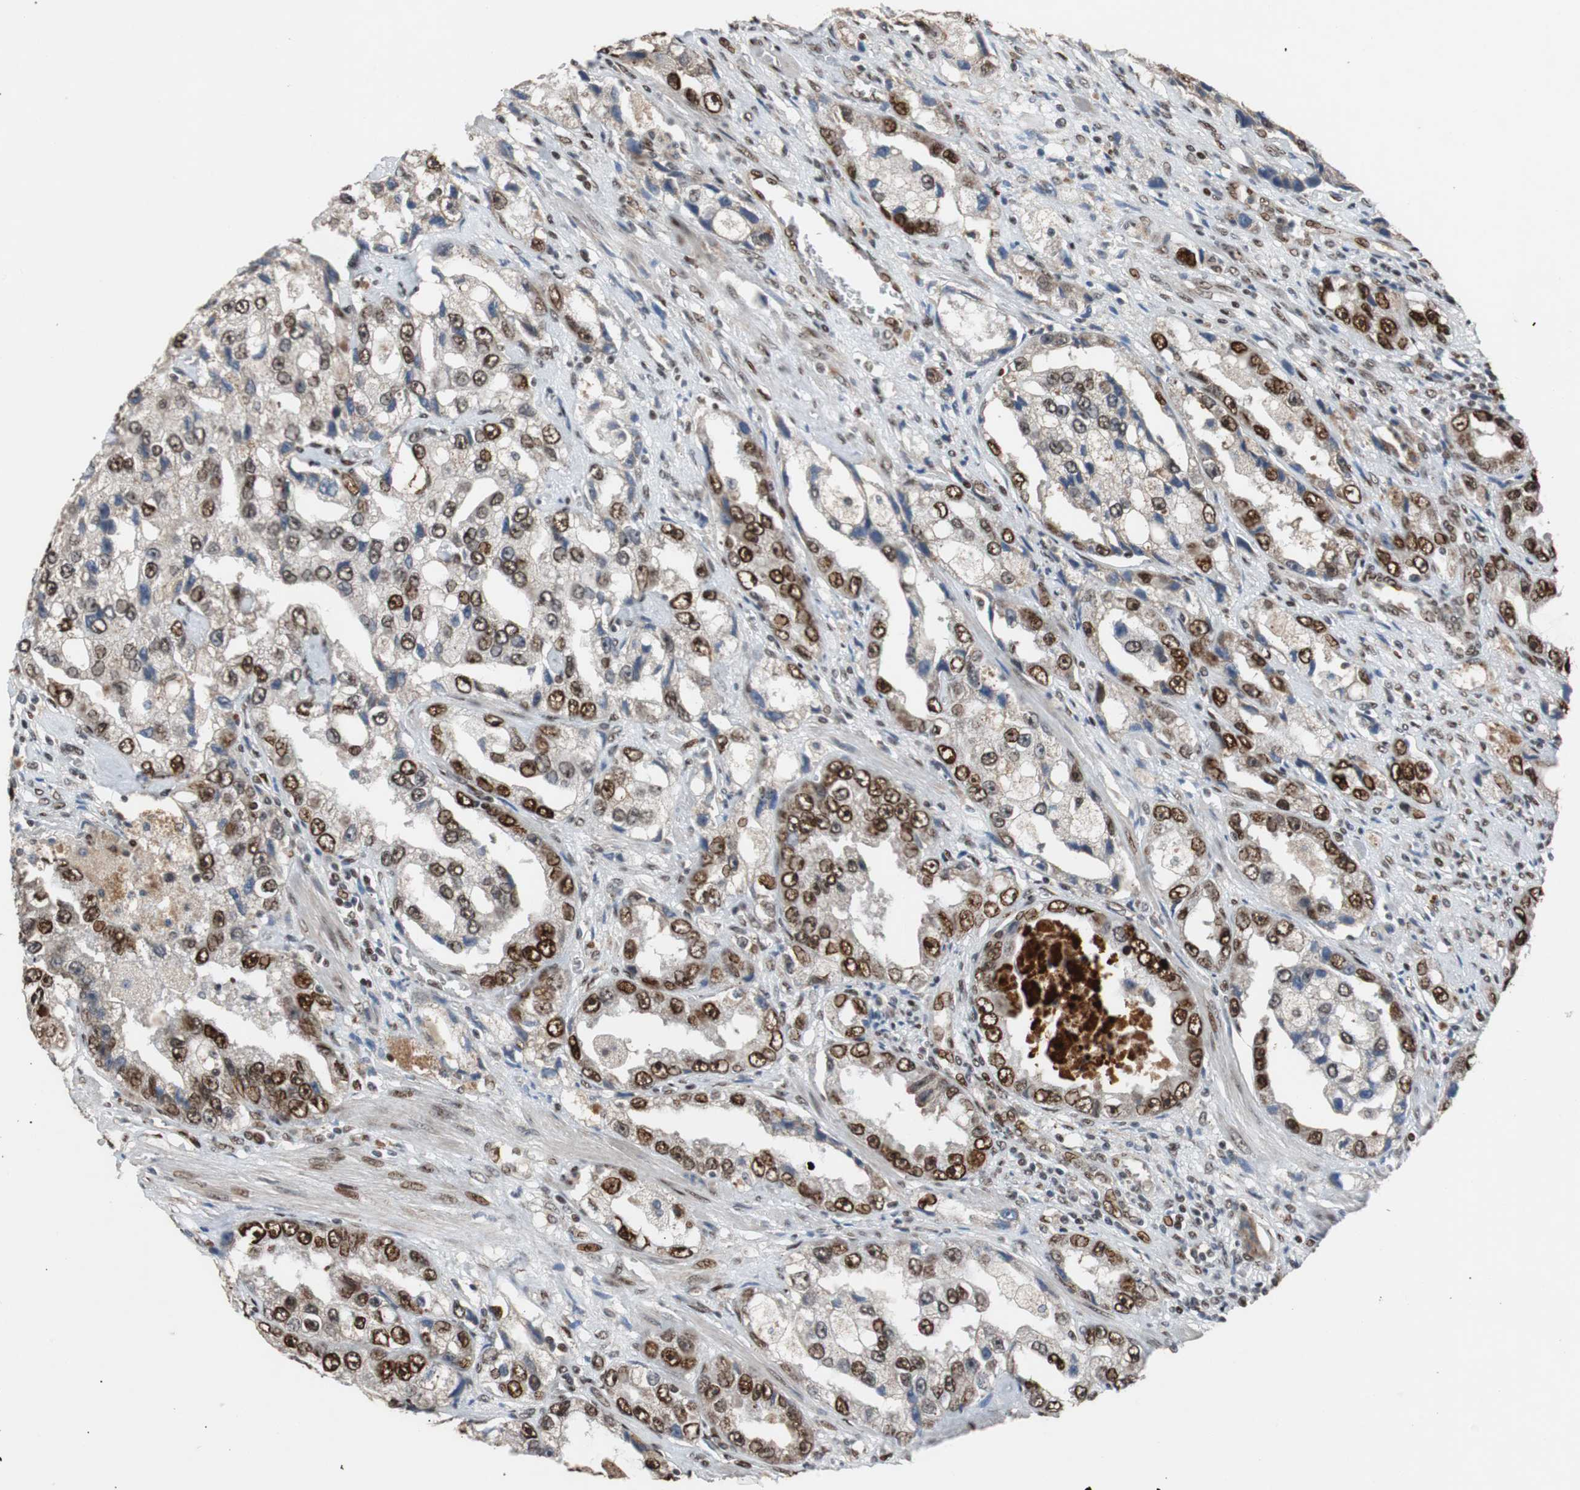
{"staining": {"intensity": "strong", "quantity": "25%-75%", "location": "nuclear"}, "tissue": "prostate cancer", "cell_type": "Tumor cells", "image_type": "cancer", "snomed": [{"axis": "morphology", "description": "Adenocarcinoma, High grade"}, {"axis": "topography", "description": "Prostate"}], "caption": "Tumor cells display high levels of strong nuclear expression in approximately 25%-75% of cells in human prostate cancer (adenocarcinoma (high-grade)).", "gene": "NBL1", "patient": {"sex": "male", "age": 63}}